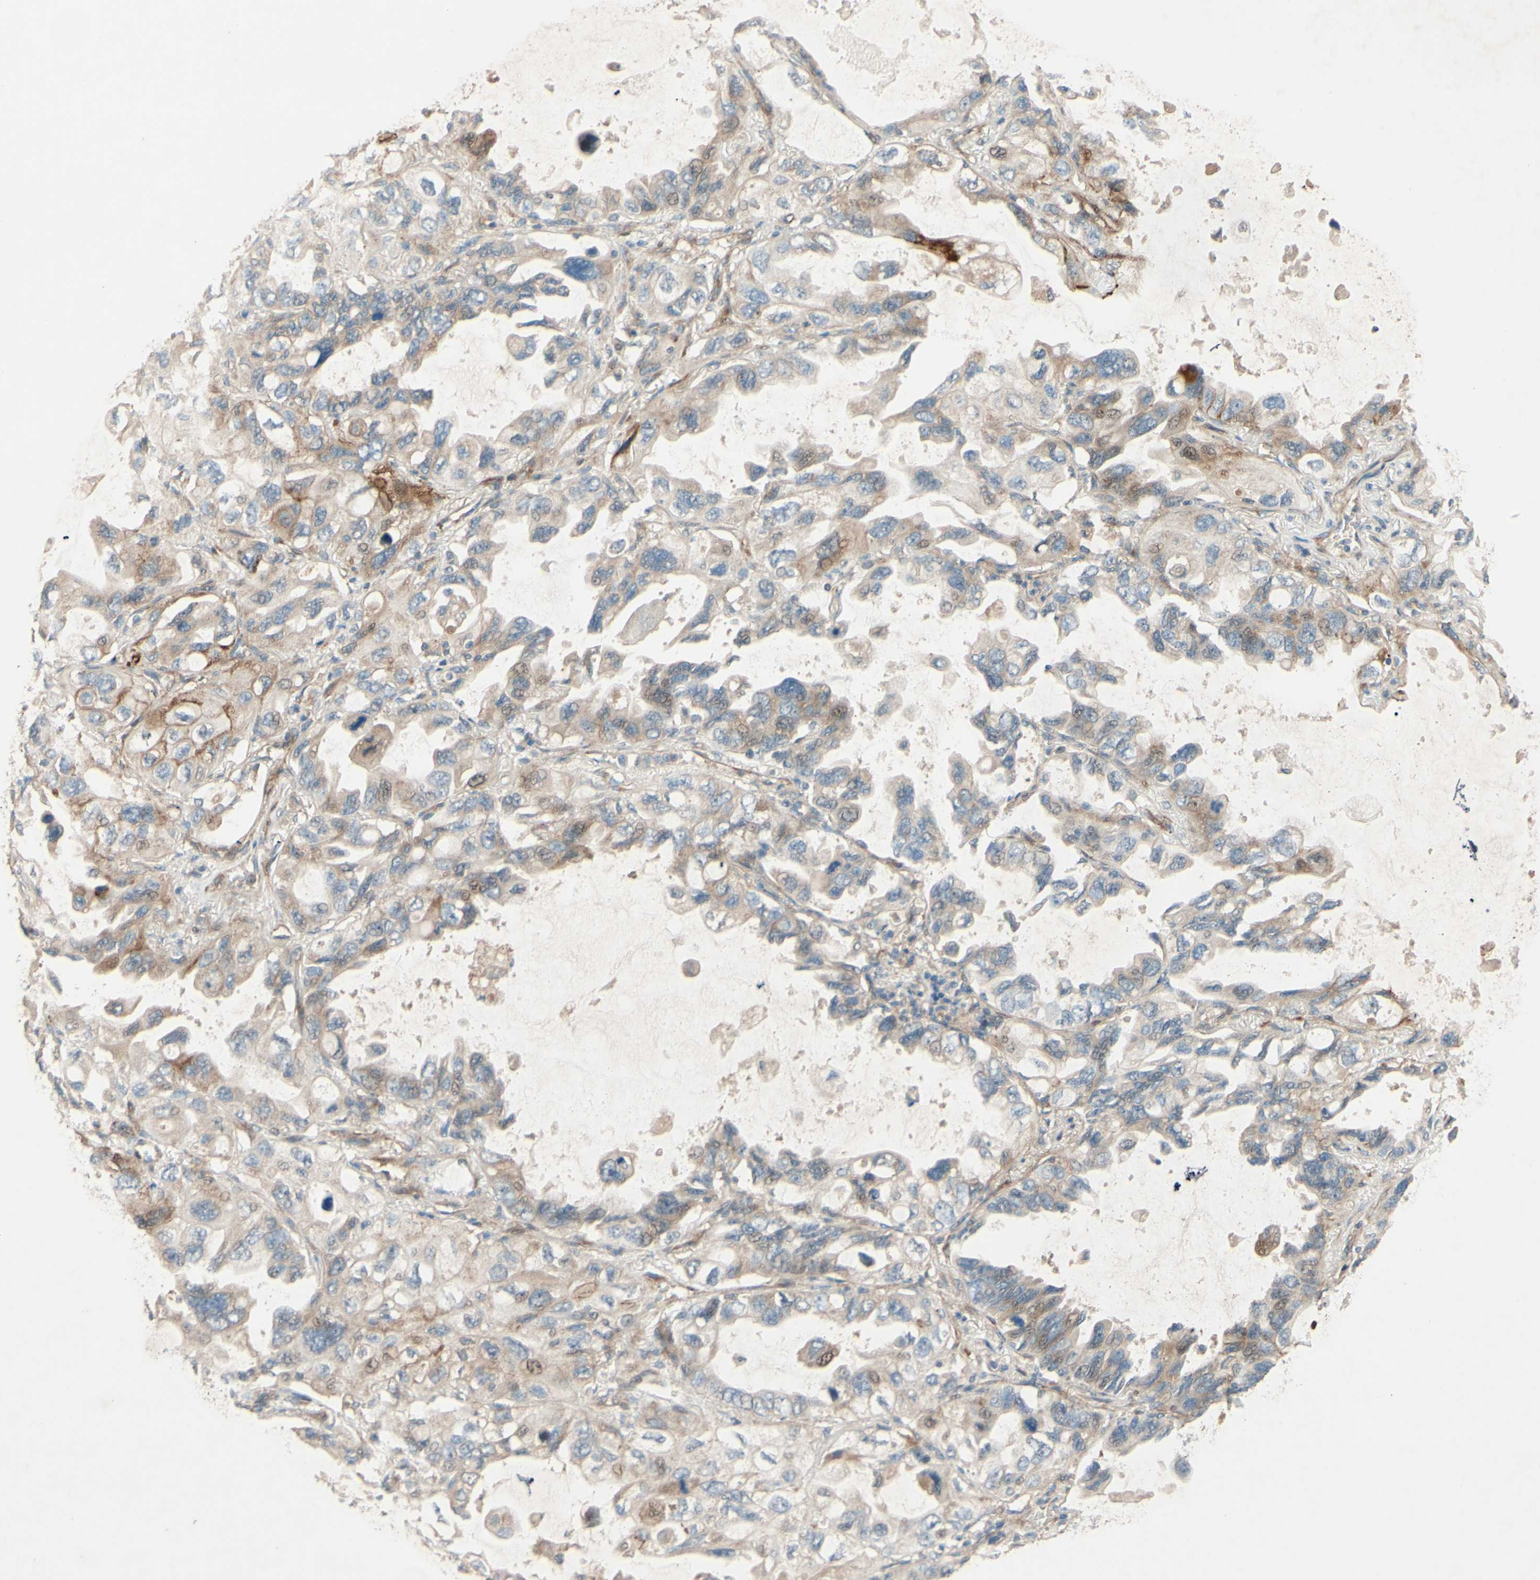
{"staining": {"intensity": "moderate", "quantity": "25%-75%", "location": "cytoplasmic/membranous"}, "tissue": "lung cancer", "cell_type": "Tumor cells", "image_type": "cancer", "snomed": [{"axis": "morphology", "description": "Squamous cell carcinoma, NOS"}, {"axis": "topography", "description": "Lung"}], "caption": "Immunohistochemistry (IHC) histopathology image of human squamous cell carcinoma (lung) stained for a protein (brown), which demonstrates medium levels of moderate cytoplasmic/membranous positivity in approximately 25%-75% of tumor cells.", "gene": "ADAM17", "patient": {"sex": "female", "age": 73}}